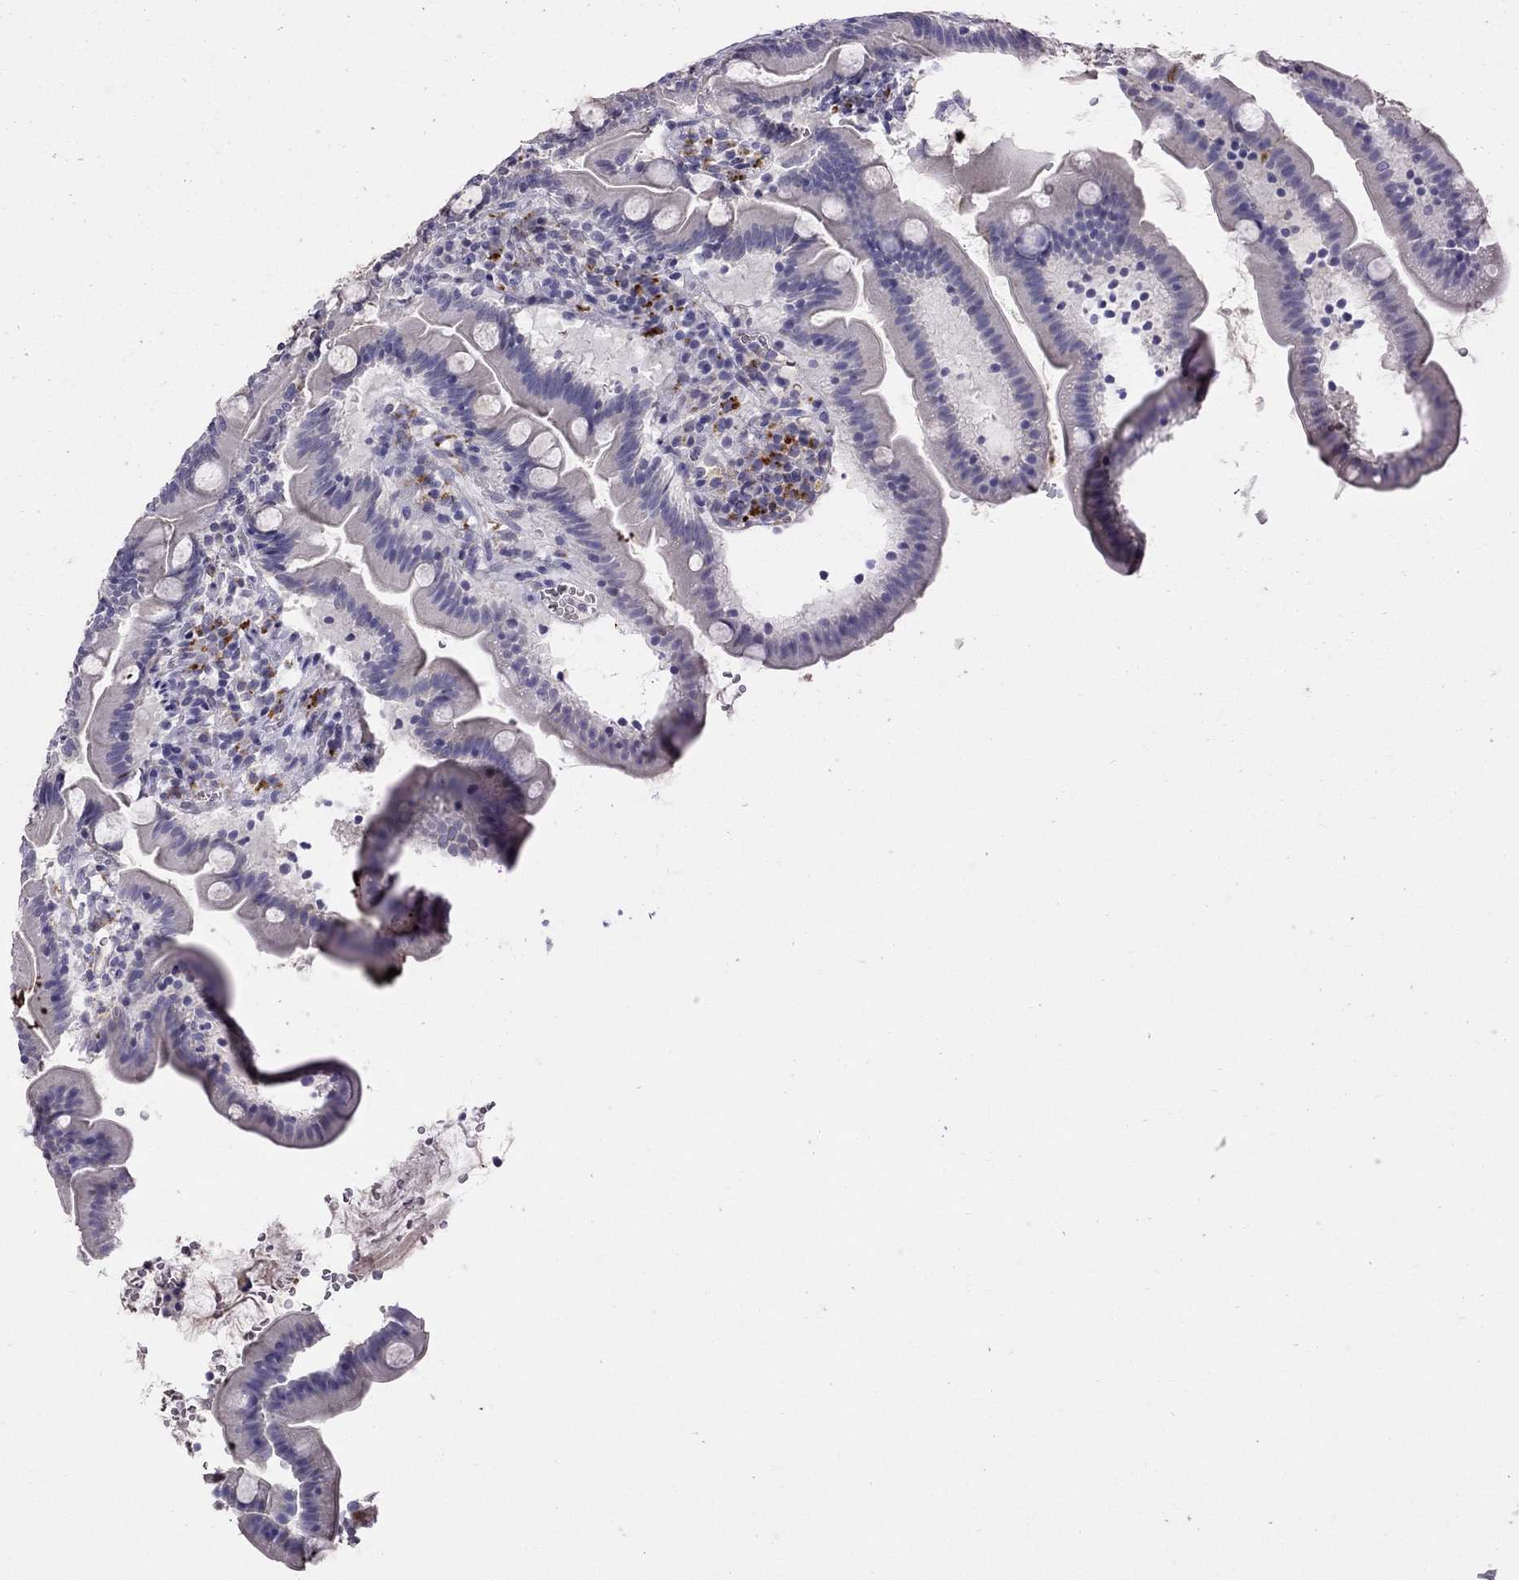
{"staining": {"intensity": "negative", "quantity": "none", "location": "none"}, "tissue": "duodenum", "cell_type": "Glandular cells", "image_type": "normal", "snomed": [{"axis": "morphology", "description": "Normal tissue, NOS"}, {"axis": "topography", "description": "Duodenum"}], "caption": "Duodenum stained for a protein using immunohistochemistry (IHC) exhibits no positivity glandular cells.", "gene": "SERPINA3", "patient": {"sex": "female", "age": 67}}